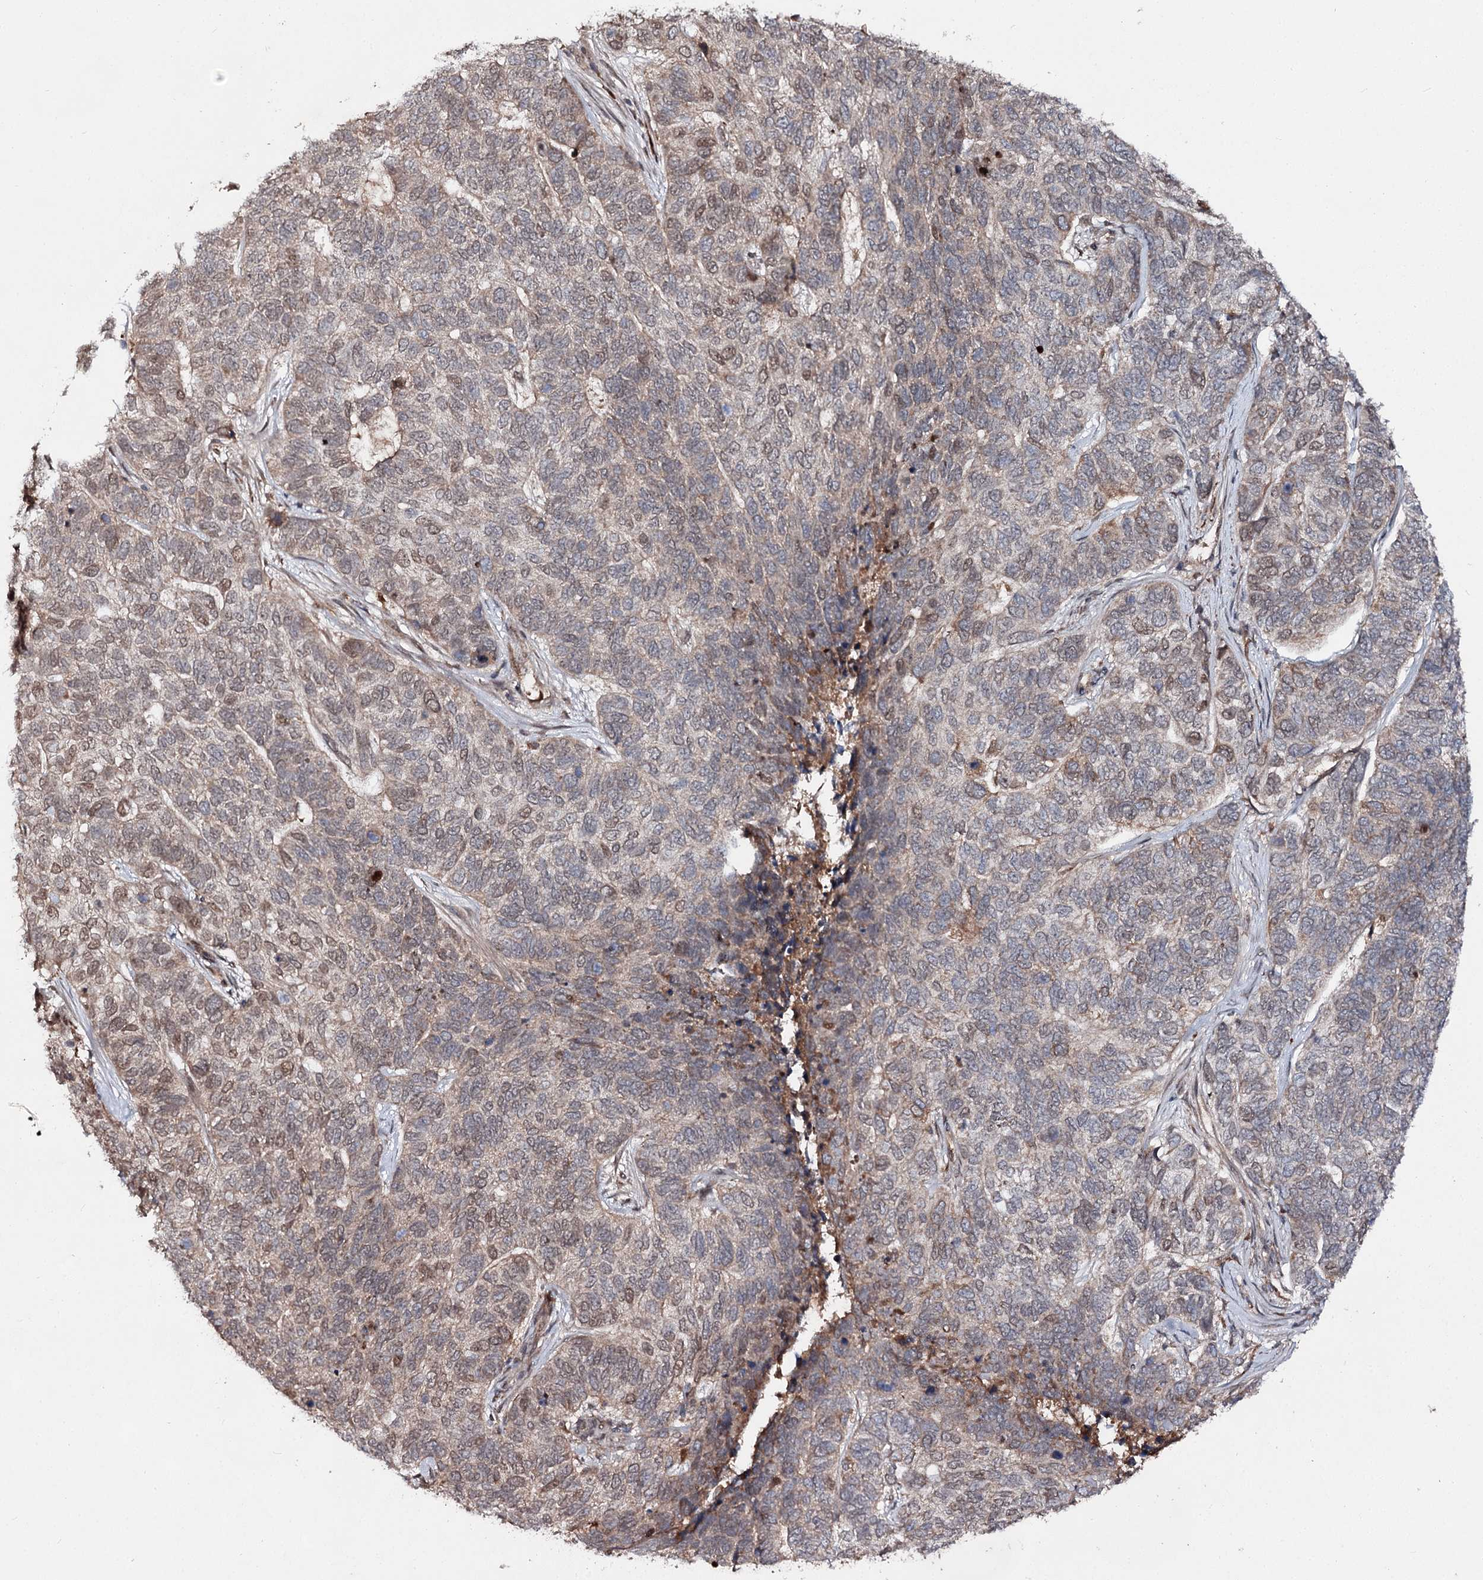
{"staining": {"intensity": "weak", "quantity": "<25%", "location": "cytoplasmic/membranous"}, "tissue": "skin cancer", "cell_type": "Tumor cells", "image_type": "cancer", "snomed": [{"axis": "morphology", "description": "Basal cell carcinoma"}, {"axis": "topography", "description": "Skin"}], "caption": "Basal cell carcinoma (skin) stained for a protein using immunohistochemistry exhibits no expression tumor cells.", "gene": "MSANTD2", "patient": {"sex": "female", "age": 65}}